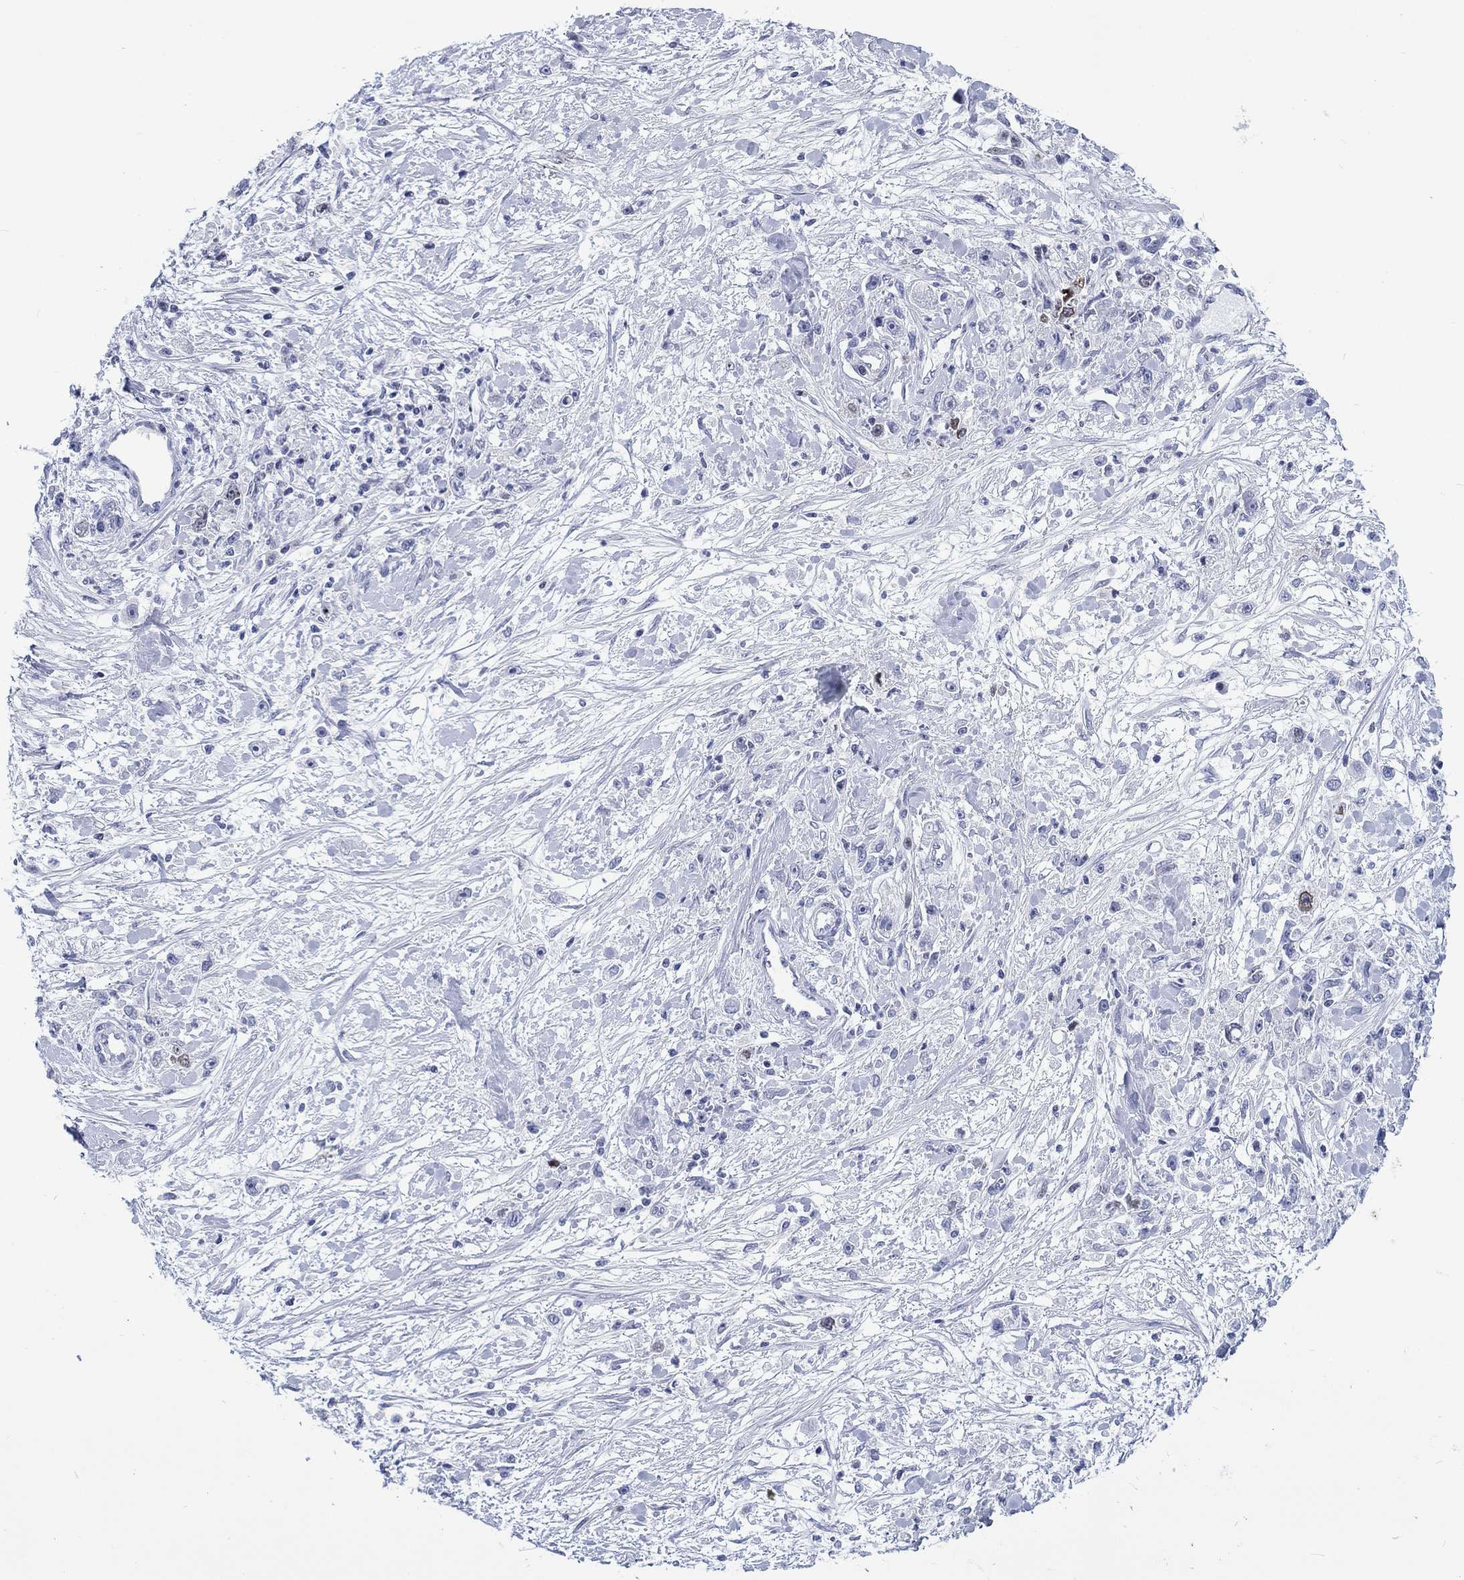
{"staining": {"intensity": "negative", "quantity": "none", "location": "none"}, "tissue": "stomach cancer", "cell_type": "Tumor cells", "image_type": "cancer", "snomed": [{"axis": "morphology", "description": "Adenocarcinoma, NOS"}, {"axis": "topography", "description": "Stomach"}], "caption": "There is no significant staining in tumor cells of stomach adenocarcinoma.", "gene": "CDCA2", "patient": {"sex": "female", "age": 59}}